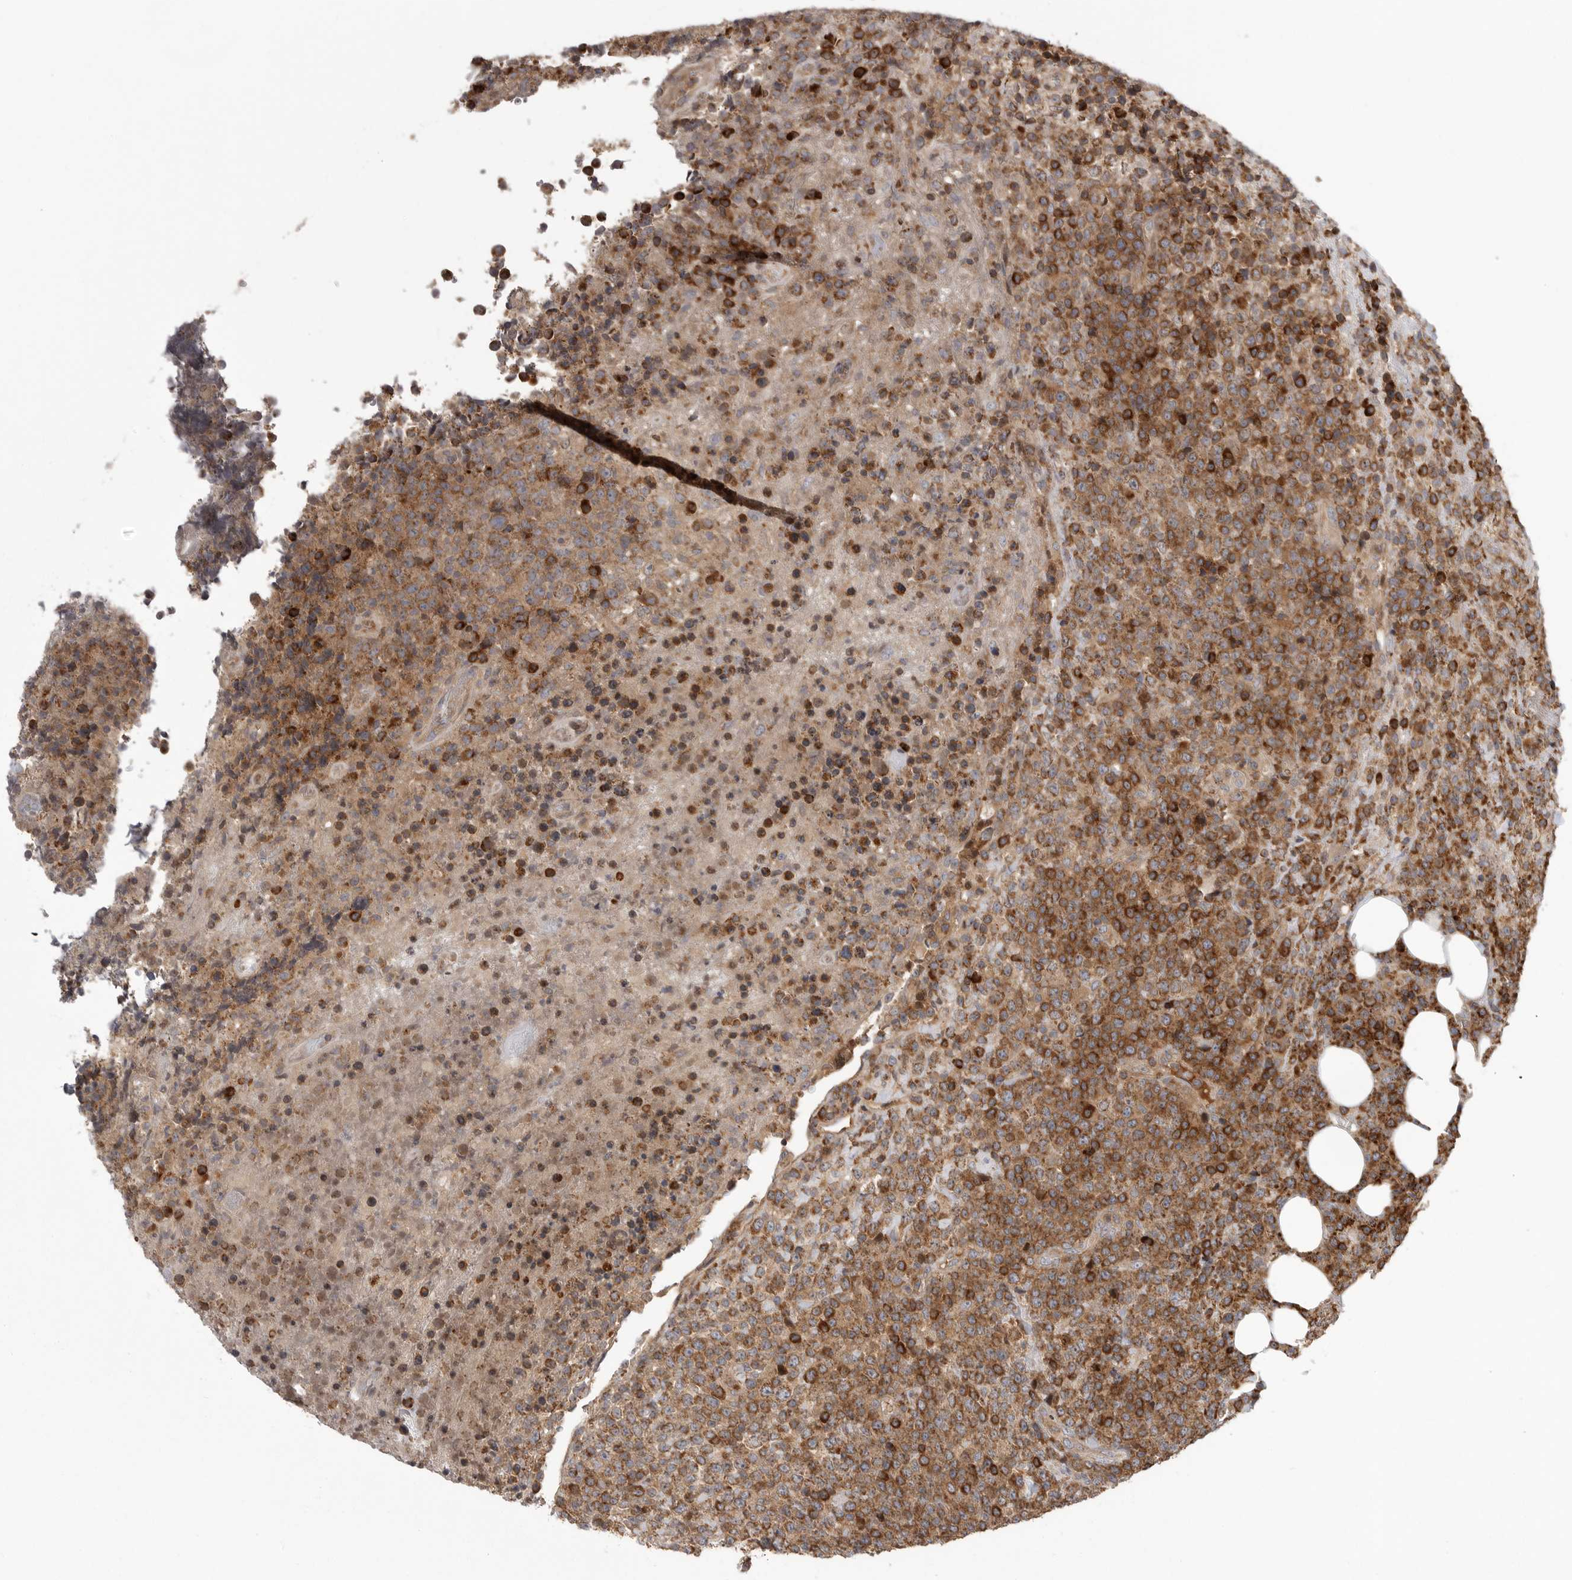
{"staining": {"intensity": "strong", "quantity": ">75%", "location": "cytoplasmic/membranous"}, "tissue": "lymphoma", "cell_type": "Tumor cells", "image_type": "cancer", "snomed": [{"axis": "morphology", "description": "Malignant lymphoma, non-Hodgkin's type, High grade"}, {"axis": "topography", "description": "Lymph node"}], "caption": "DAB (3,3'-diaminobenzidine) immunohistochemical staining of lymphoma exhibits strong cytoplasmic/membranous protein staining in about >75% of tumor cells.", "gene": "OXR1", "patient": {"sex": "male", "age": 13}}